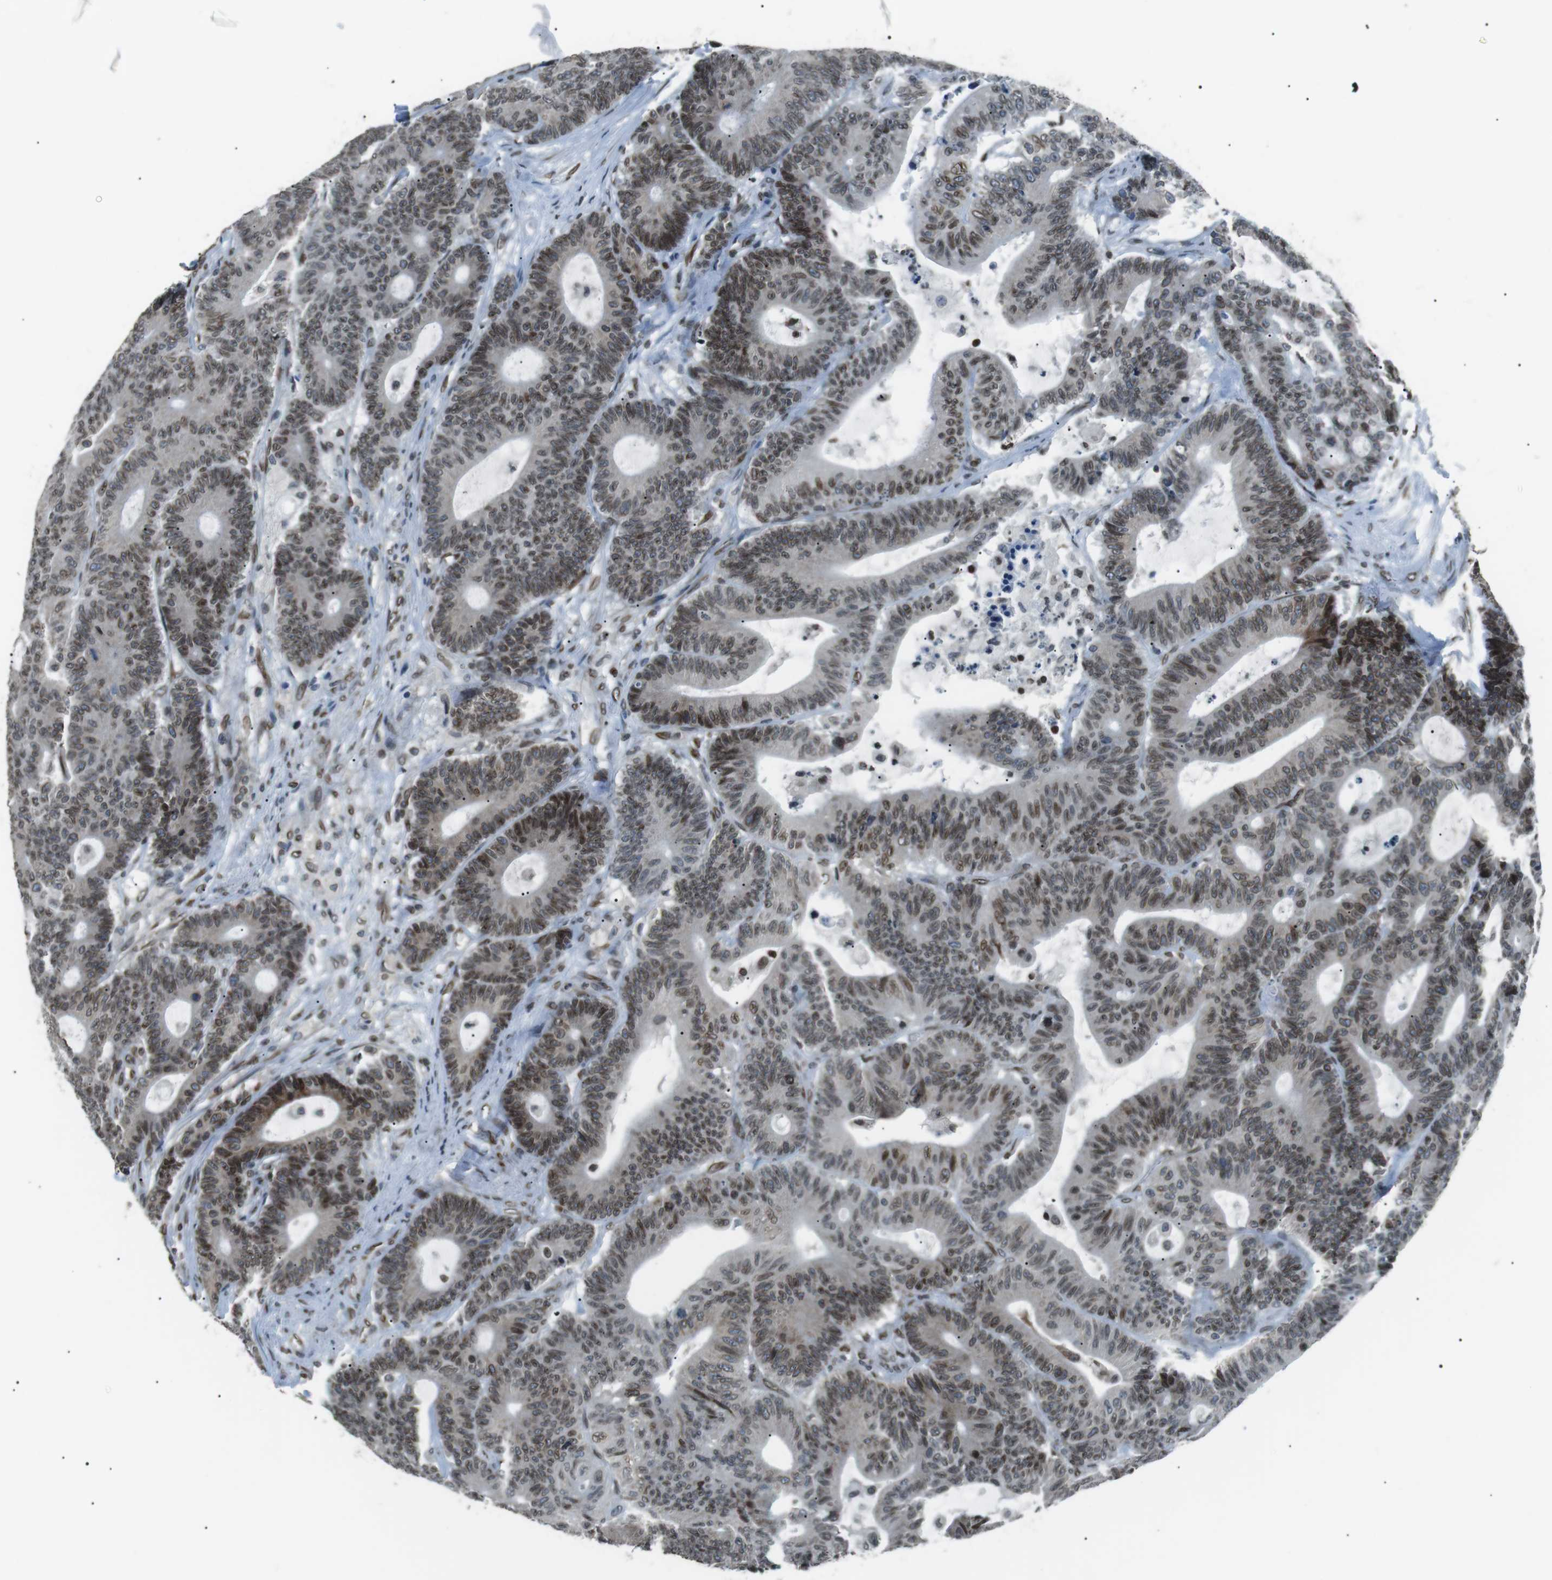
{"staining": {"intensity": "moderate", "quantity": ">75%", "location": "cytoplasmic/membranous,nuclear"}, "tissue": "colorectal cancer", "cell_type": "Tumor cells", "image_type": "cancer", "snomed": [{"axis": "morphology", "description": "Adenocarcinoma, NOS"}, {"axis": "topography", "description": "Colon"}], "caption": "Immunohistochemistry image of colorectal adenocarcinoma stained for a protein (brown), which shows medium levels of moderate cytoplasmic/membranous and nuclear expression in about >75% of tumor cells.", "gene": "TMX4", "patient": {"sex": "female", "age": 84}}